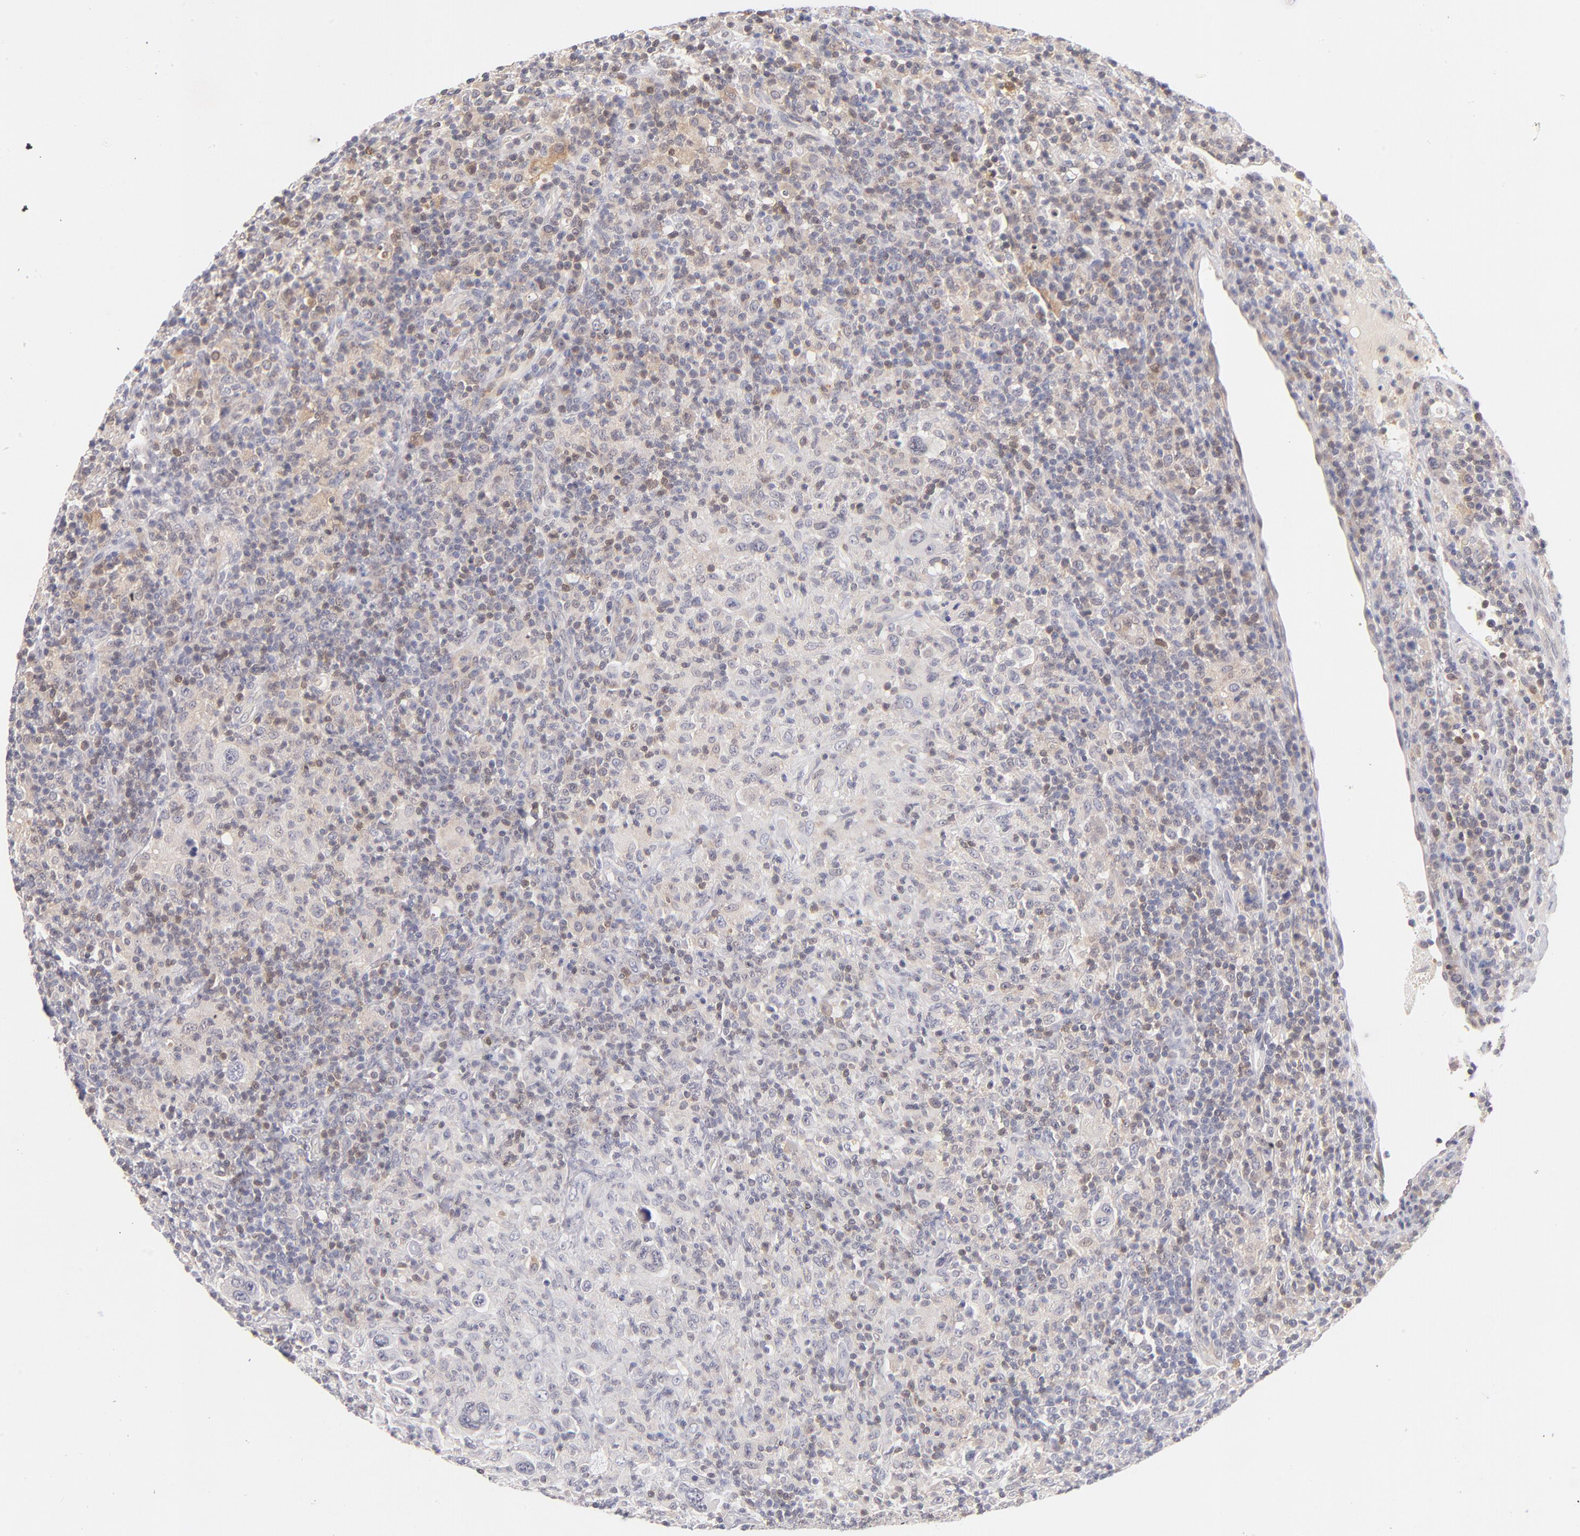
{"staining": {"intensity": "weak", "quantity": "25%-75%", "location": "cytoplasmic/membranous,nuclear"}, "tissue": "lymphoma", "cell_type": "Tumor cells", "image_type": "cancer", "snomed": [{"axis": "morphology", "description": "Hodgkin's disease, NOS"}, {"axis": "topography", "description": "Lymph node"}], "caption": "Tumor cells show low levels of weak cytoplasmic/membranous and nuclear staining in approximately 25%-75% of cells in Hodgkin's disease. (IHC, brightfield microscopy, high magnification).", "gene": "CASP6", "patient": {"sex": "male", "age": 65}}